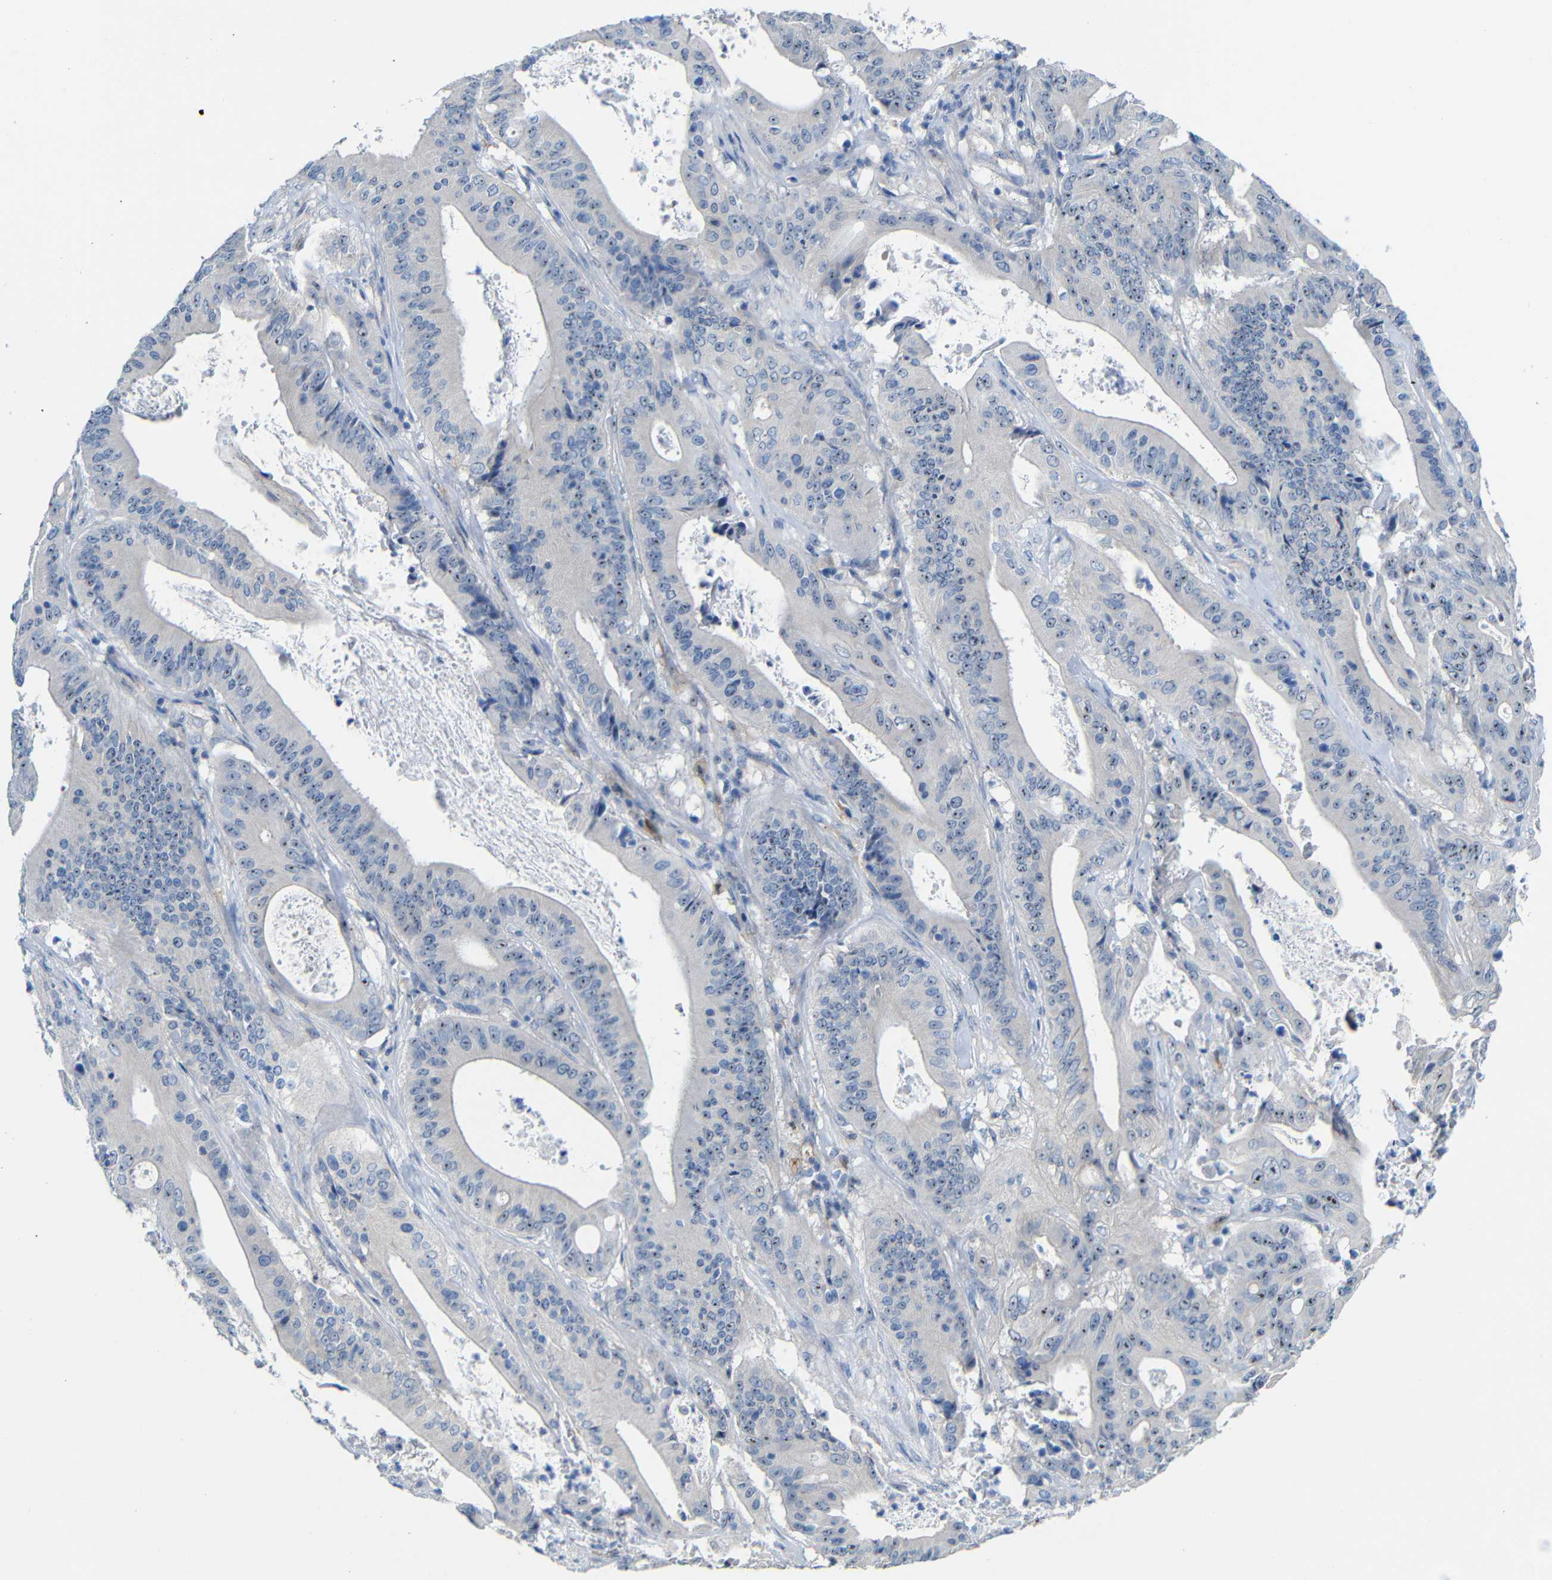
{"staining": {"intensity": "moderate", "quantity": ">75%", "location": "nuclear"}, "tissue": "pancreatic cancer", "cell_type": "Tumor cells", "image_type": "cancer", "snomed": [{"axis": "morphology", "description": "Normal tissue, NOS"}, {"axis": "topography", "description": "Lymph node"}], "caption": "About >75% of tumor cells in pancreatic cancer exhibit moderate nuclear protein staining as visualized by brown immunohistochemical staining.", "gene": "C1orf210", "patient": {"sex": "male", "age": 62}}